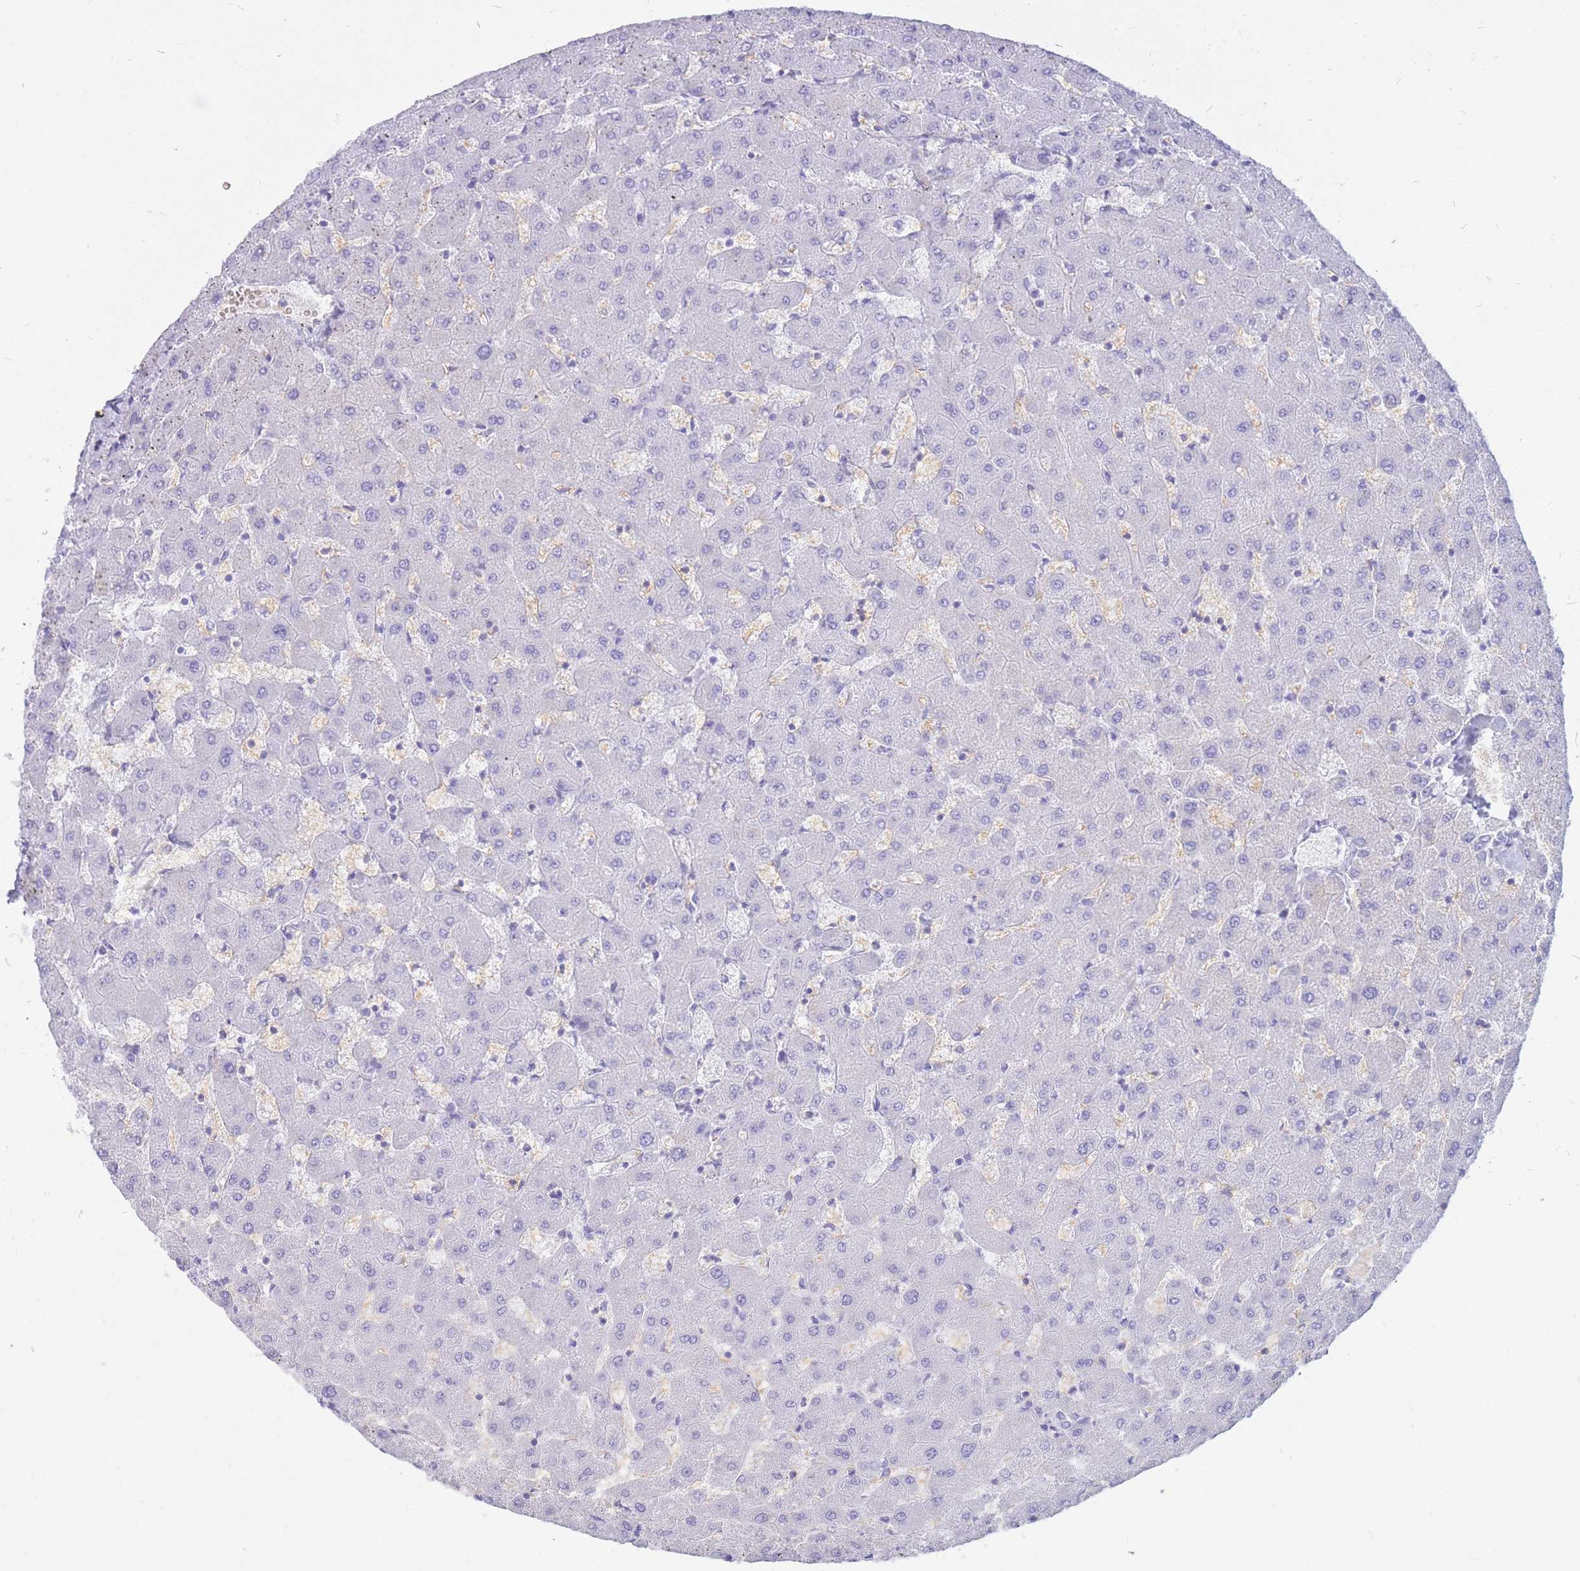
{"staining": {"intensity": "negative", "quantity": "none", "location": "none"}, "tissue": "liver", "cell_type": "Cholangiocytes", "image_type": "normal", "snomed": [{"axis": "morphology", "description": "Normal tissue, NOS"}, {"axis": "topography", "description": "Liver"}], "caption": "Immunohistochemical staining of benign liver reveals no significant expression in cholangiocytes. (DAB (3,3'-diaminobenzidine) IHC with hematoxylin counter stain).", "gene": "ADD2", "patient": {"sex": "female", "age": 63}}